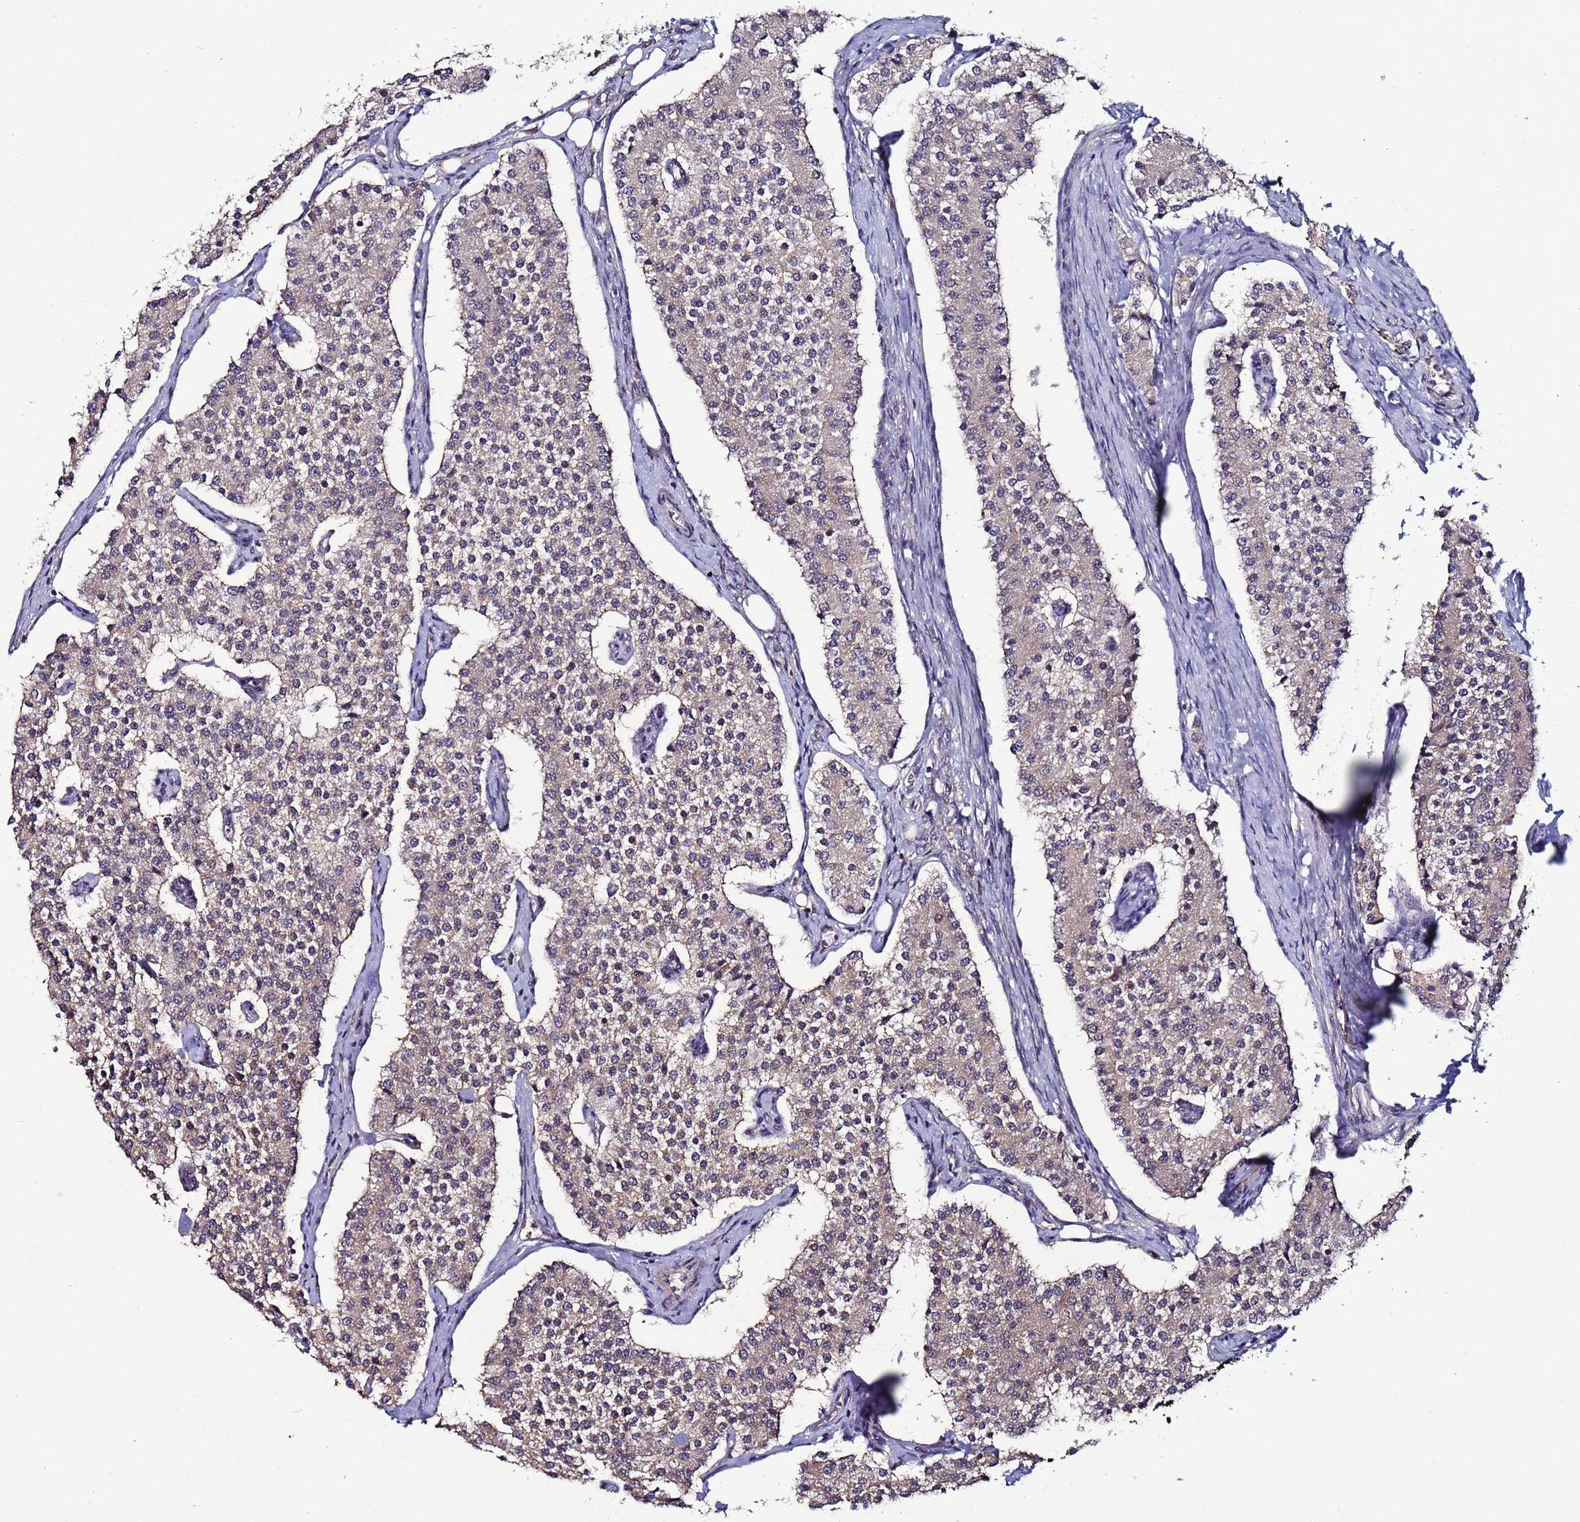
{"staining": {"intensity": "weak", "quantity": "25%-75%", "location": "cytoplasmic/membranous"}, "tissue": "carcinoid", "cell_type": "Tumor cells", "image_type": "cancer", "snomed": [{"axis": "morphology", "description": "Carcinoid, malignant, NOS"}, {"axis": "topography", "description": "Colon"}], "caption": "Human carcinoid (malignant) stained with a brown dye reveals weak cytoplasmic/membranous positive positivity in approximately 25%-75% of tumor cells.", "gene": "CLHC1", "patient": {"sex": "female", "age": 52}}